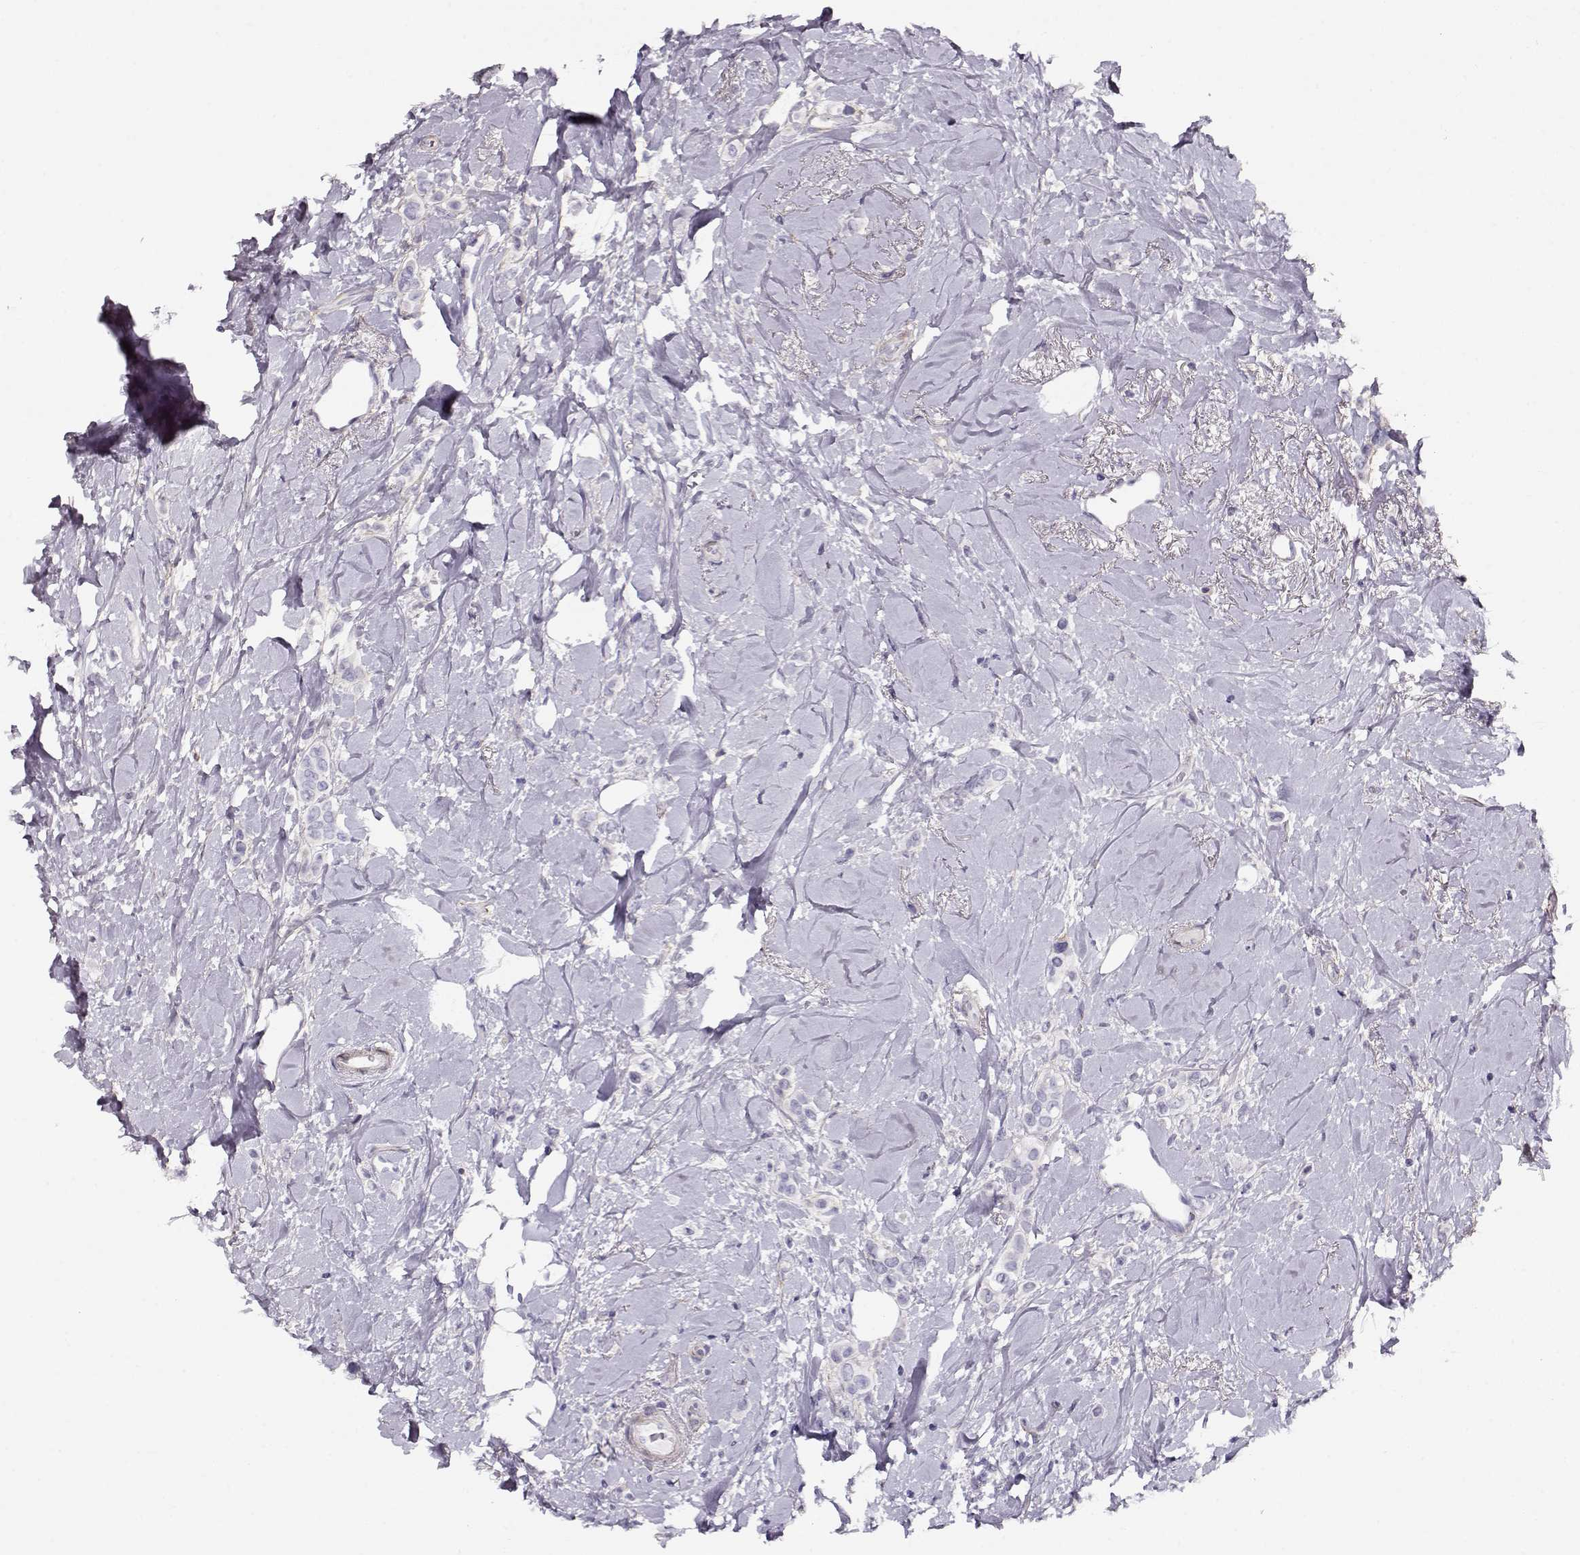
{"staining": {"intensity": "negative", "quantity": "none", "location": "none"}, "tissue": "breast cancer", "cell_type": "Tumor cells", "image_type": "cancer", "snomed": [{"axis": "morphology", "description": "Lobular carcinoma"}, {"axis": "topography", "description": "Breast"}], "caption": "Tumor cells show no significant protein expression in breast cancer (lobular carcinoma).", "gene": "RBM44", "patient": {"sex": "female", "age": 66}}